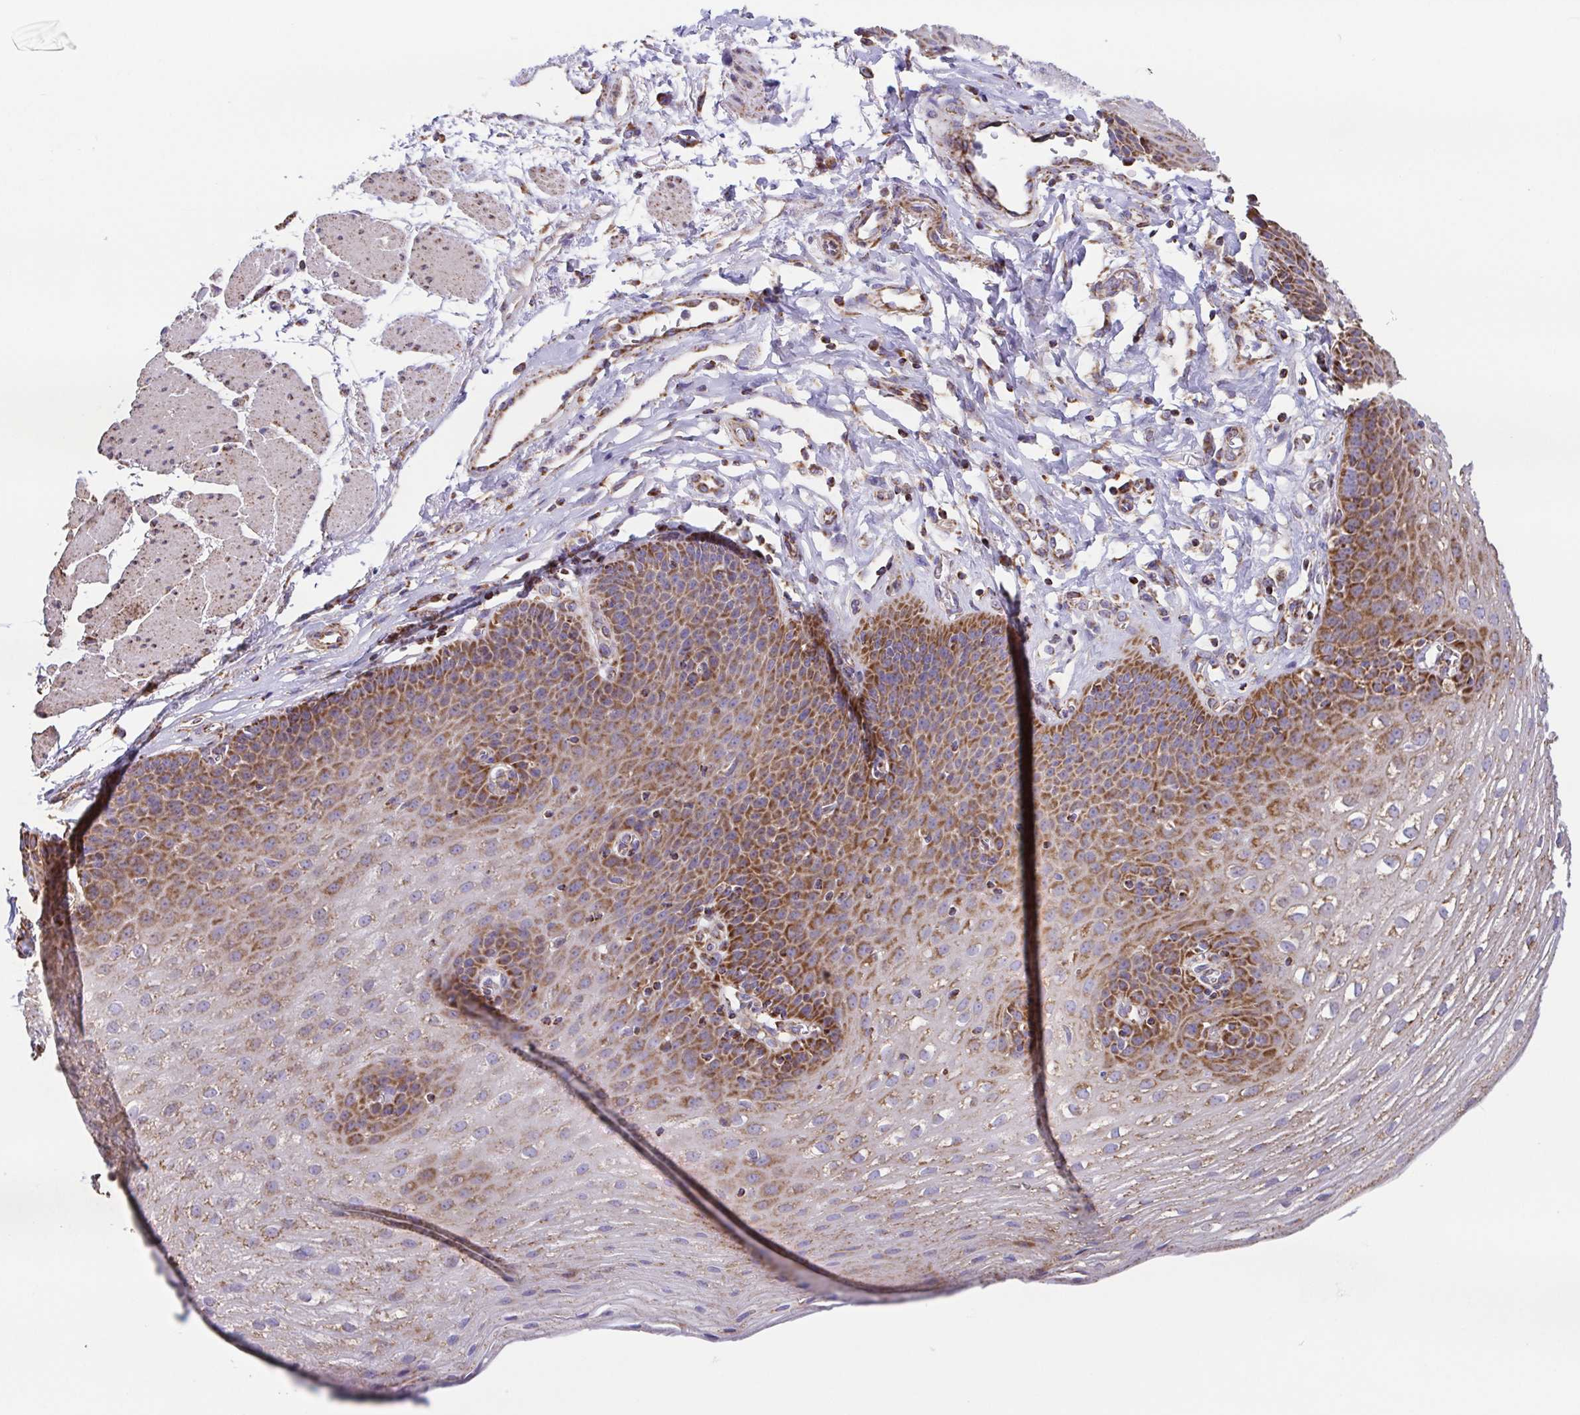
{"staining": {"intensity": "moderate", "quantity": "25%-75%", "location": "cytoplasmic/membranous"}, "tissue": "esophagus", "cell_type": "Squamous epithelial cells", "image_type": "normal", "snomed": [{"axis": "morphology", "description": "Normal tissue, NOS"}, {"axis": "topography", "description": "Esophagus"}], "caption": "Protein expression analysis of unremarkable esophagus demonstrates moderate cytoplasmic/membranous staining in approximately 25%-75% of squamous epithelial cells. (DAB (3,3'-diaminobenzidine) IHC, brown staining for protein, blue staining for nuclei).", "gene": "GINM1", "patient": {"sex": "female", "age": 81}}